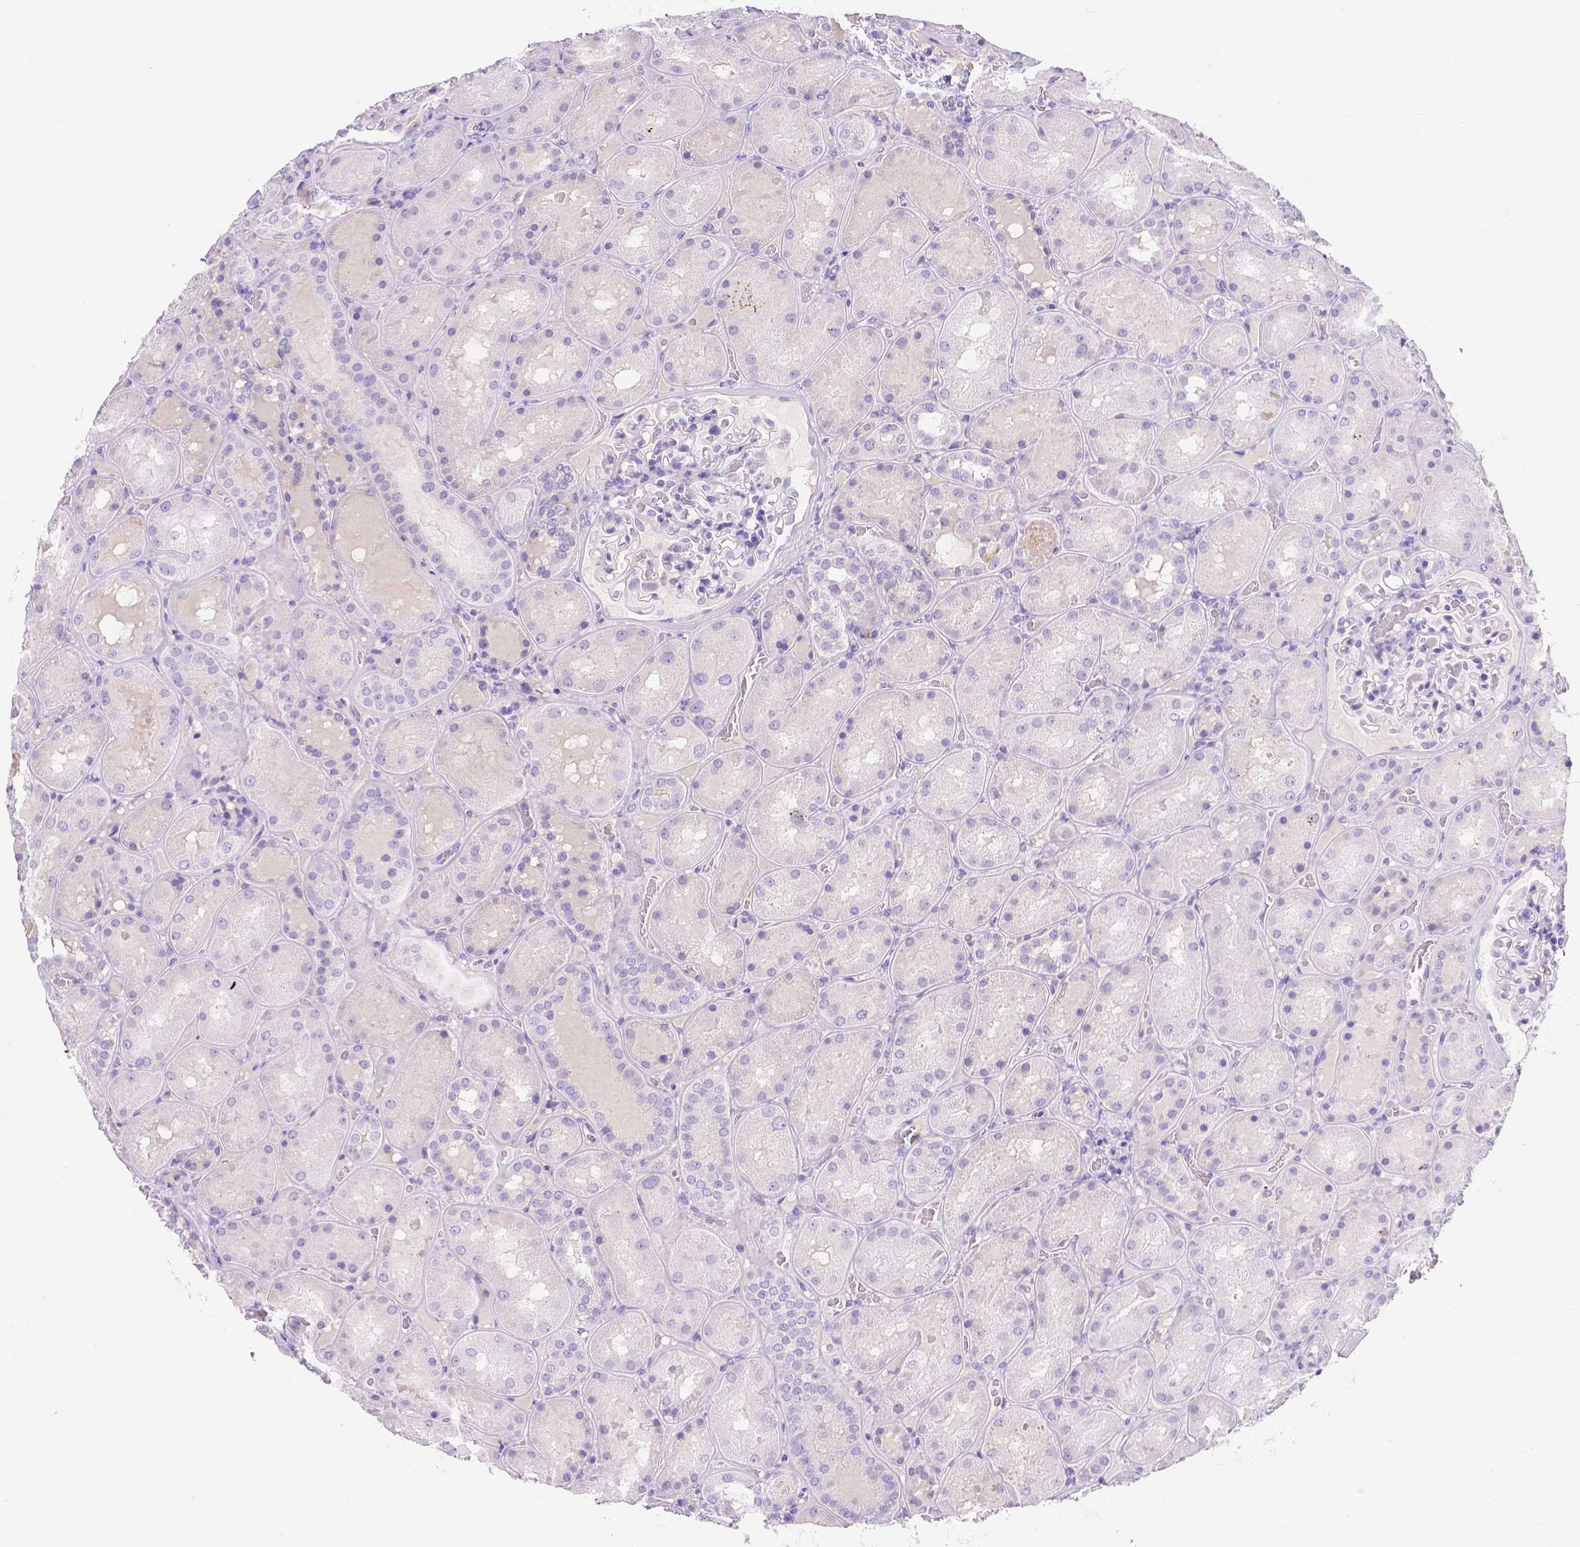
{"staining": {"intensity": "negative", "quantity": "none", "location": "none"}, "tissue": "kidney", "cell_type": "Cells in glomeruli", "image_type": "normal", "snomed": [{"axis": "morphology", "description": "Normal tissue, NOS"}, {"axis": "topography", "description": "Kidney"}], "caption": "Micrograph shows no significant protein staining in cells in glomeruli of benign kidney. (DAB immunohistochemistry (IHC), high magnification).", "gene": "MLN", "patient": {"sex": "male", "age": 73}}